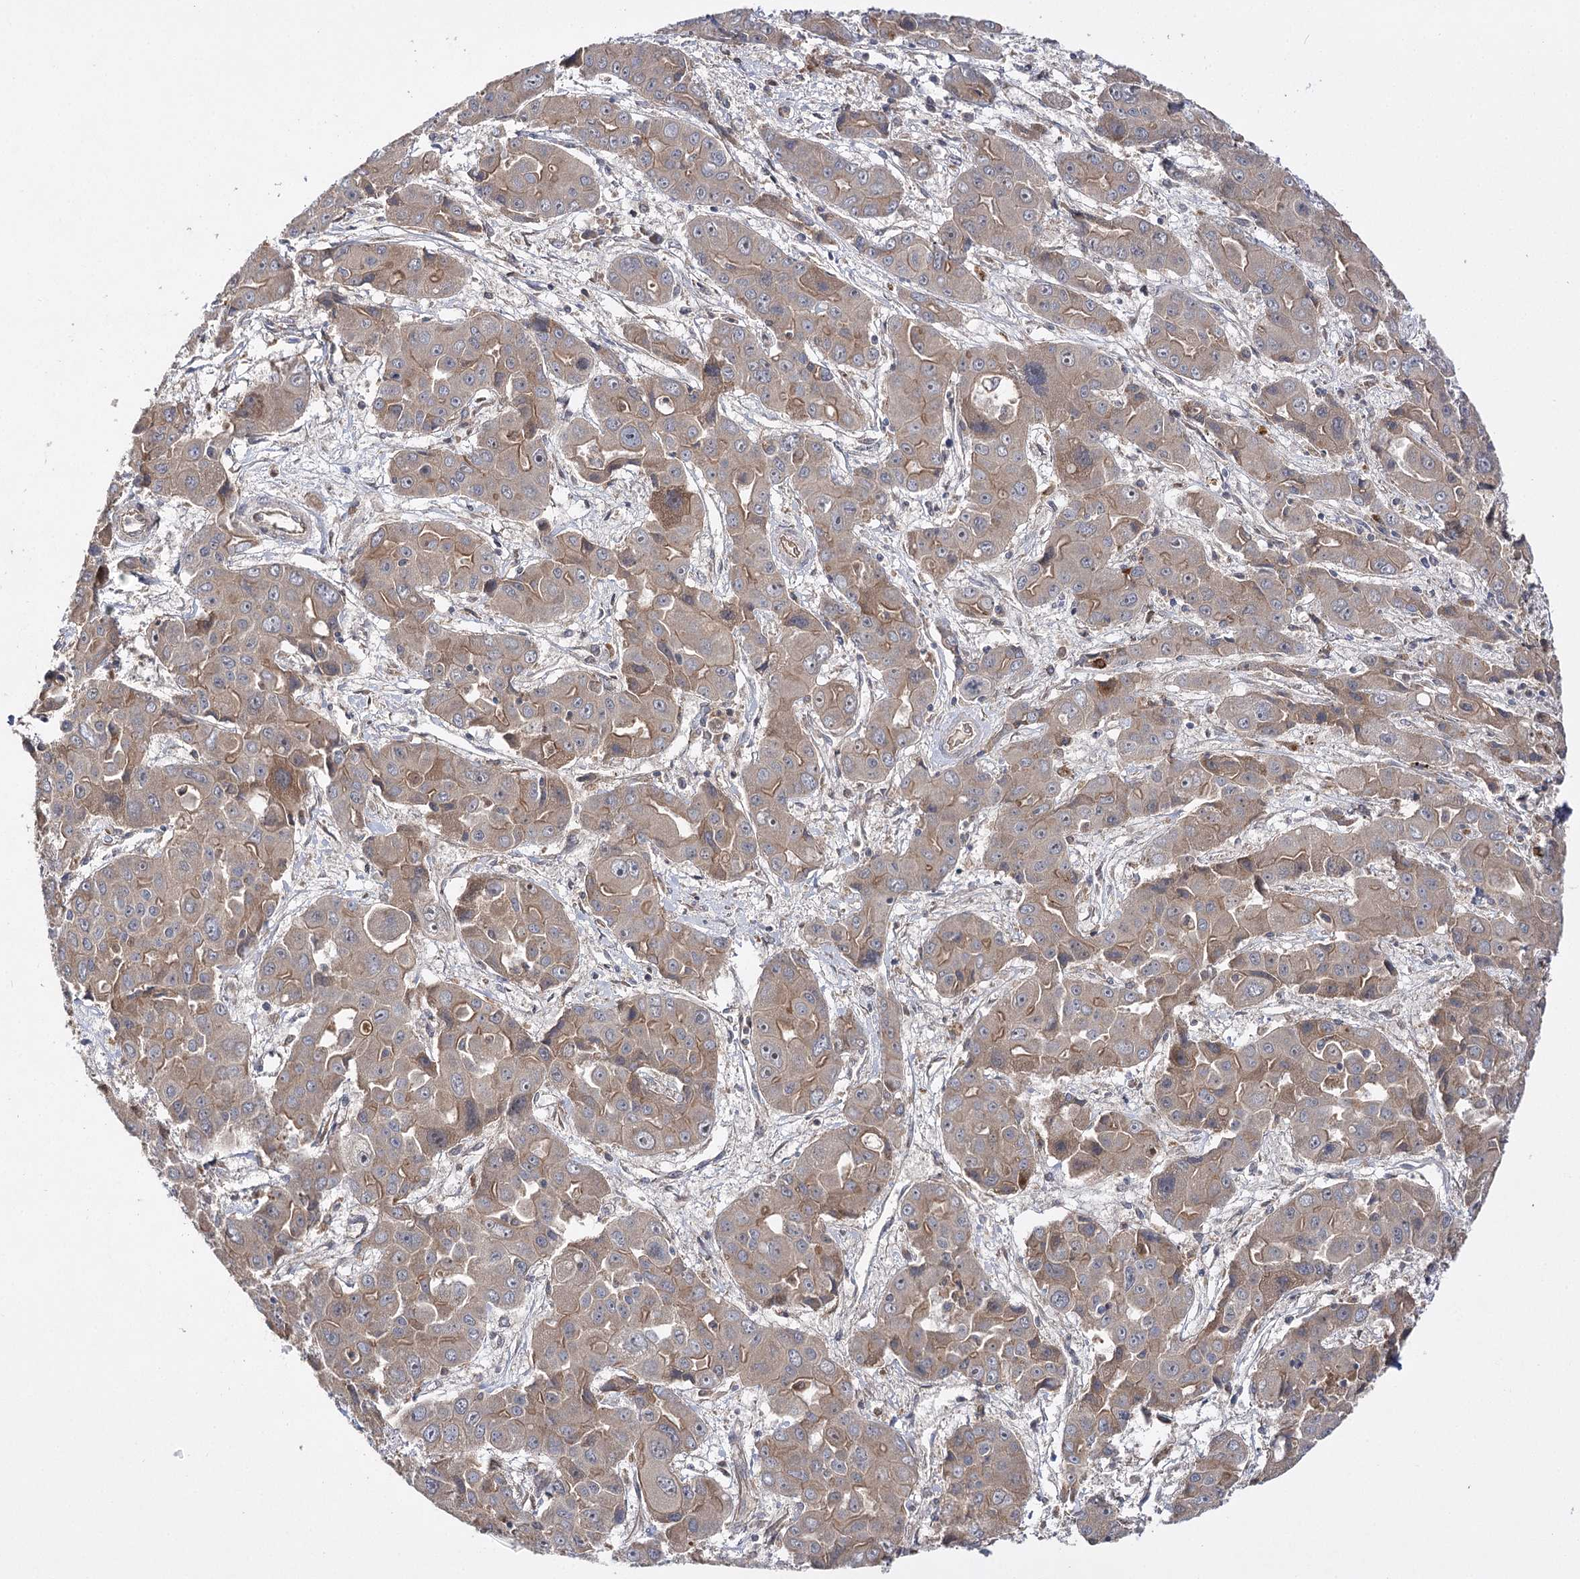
{"staining": {"intensity": "moderate", "quantity": ">75%", "location": "cytoplasmic/membranous"}, "tissue": "liver cancer", "cell_type": "Tumor cells", "image_type": "cancer", "snomed": [{"axis": "morphology", "description": "Cholangiocarcinoma"}, {"axis": "topography", "description": "Liver"}], "caption": "Moderate cytoplasmic/membranous protein staining is present in approximately >75% of tumor cells in cholangiocarcinoma (liver).", "gene": "BCR", "patient": {"sex": "male", "age": 67}}